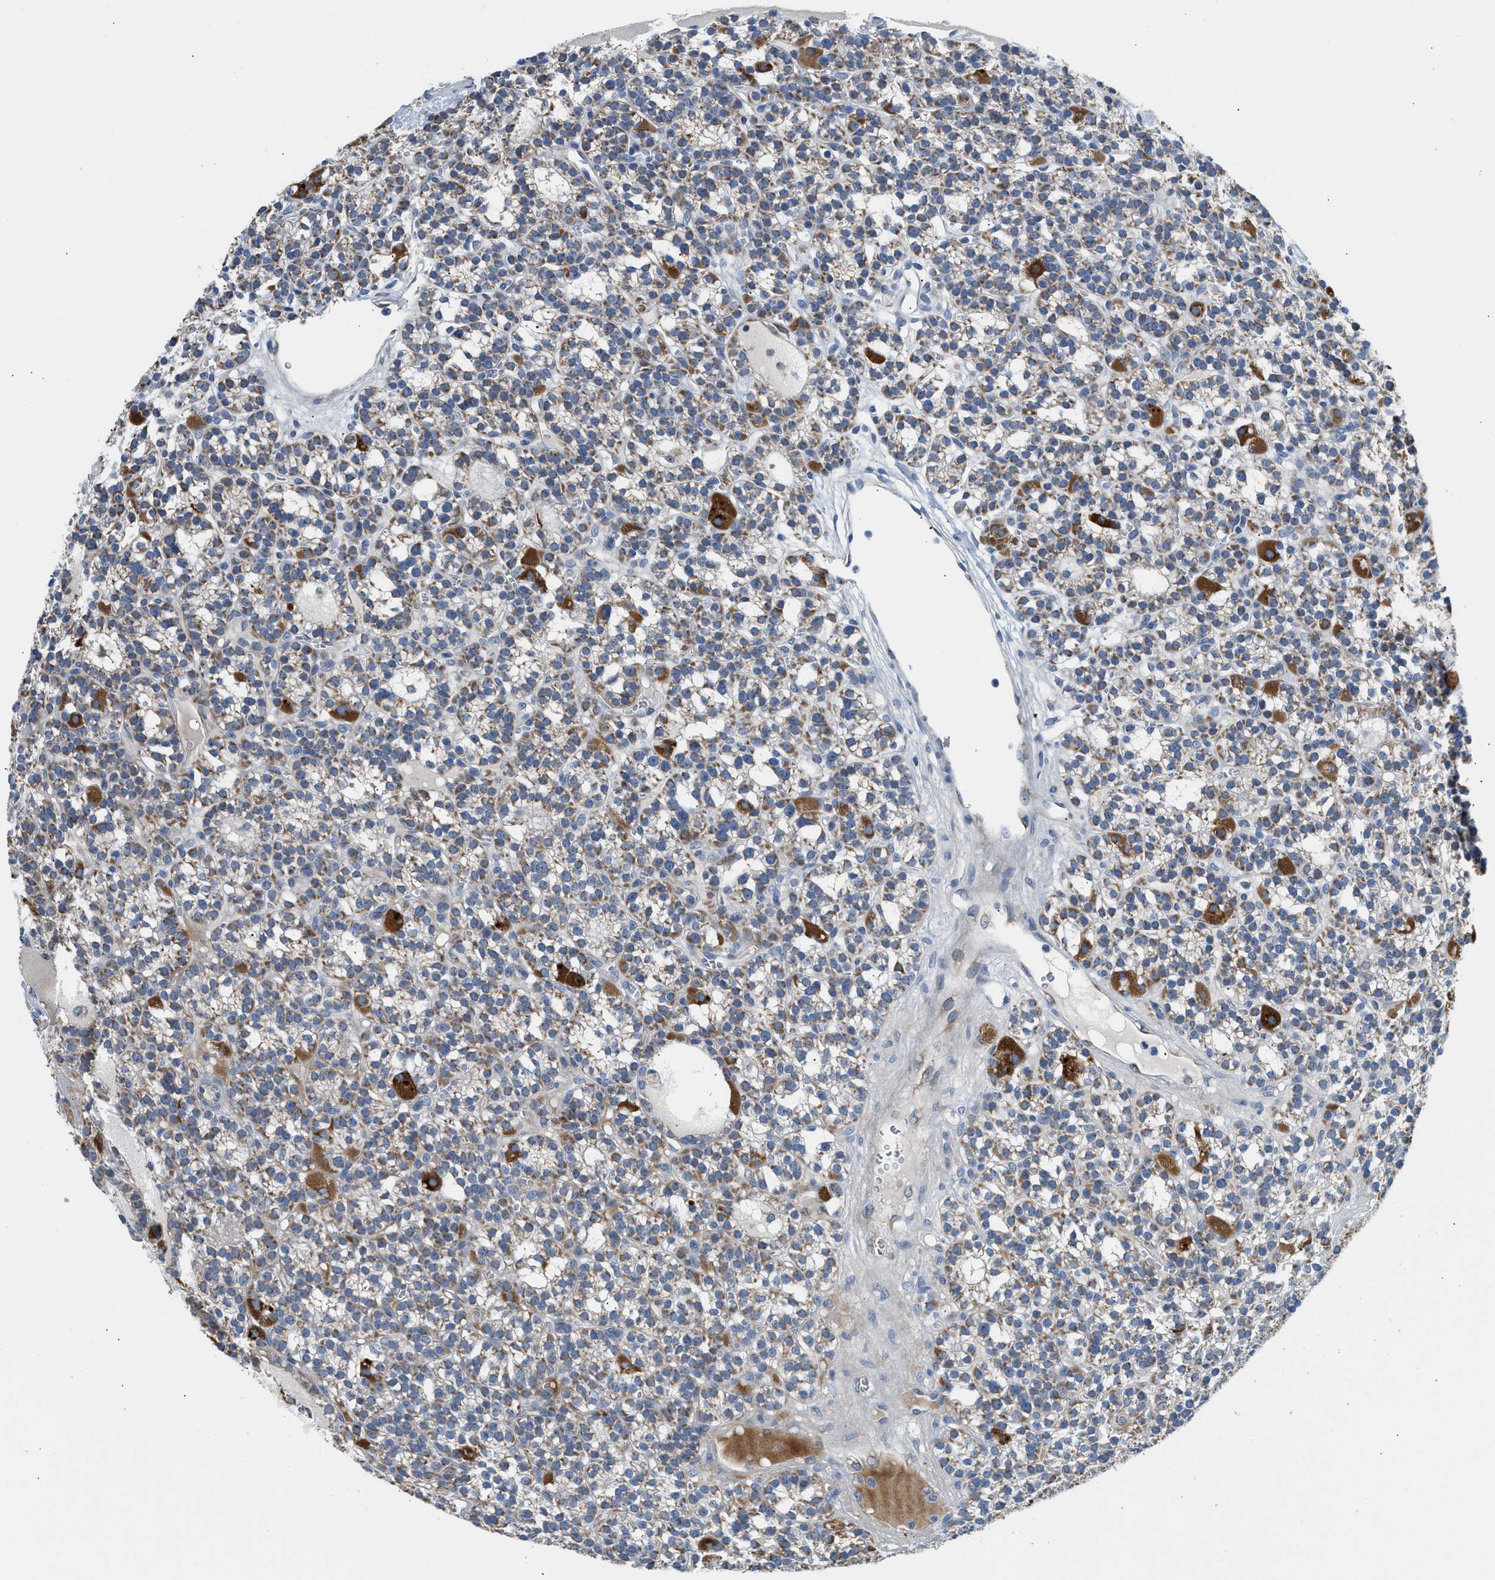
{"staining": {"intensity": "moderate", "quantity": "25%-75%", "location": "cytoplasmic/membranous"}, "tissue": "parathyroid gland", "cell_type": "Glandular cells", "image_type": "normal", "snomed": [{"axis": "morphology", "description": "Normal tissue, NOS"}, {"axis": "morphology", "description": "Adenoma, NOS"}, {"axis": "topography", "description": "Parathyroid gland"}], "caption": "DAB (3,3'-diaminobenzidine) immunohistochemical staining of normal human parathyroid gland exhibits moderate cytoplasmic/membranous protein expression in about 25%-75% of glandular cells. The protein is shown in brown color, while the nuclei are stained blue.", "gene": "GOT2", "patient": {"sex": "female", "age": 58}}